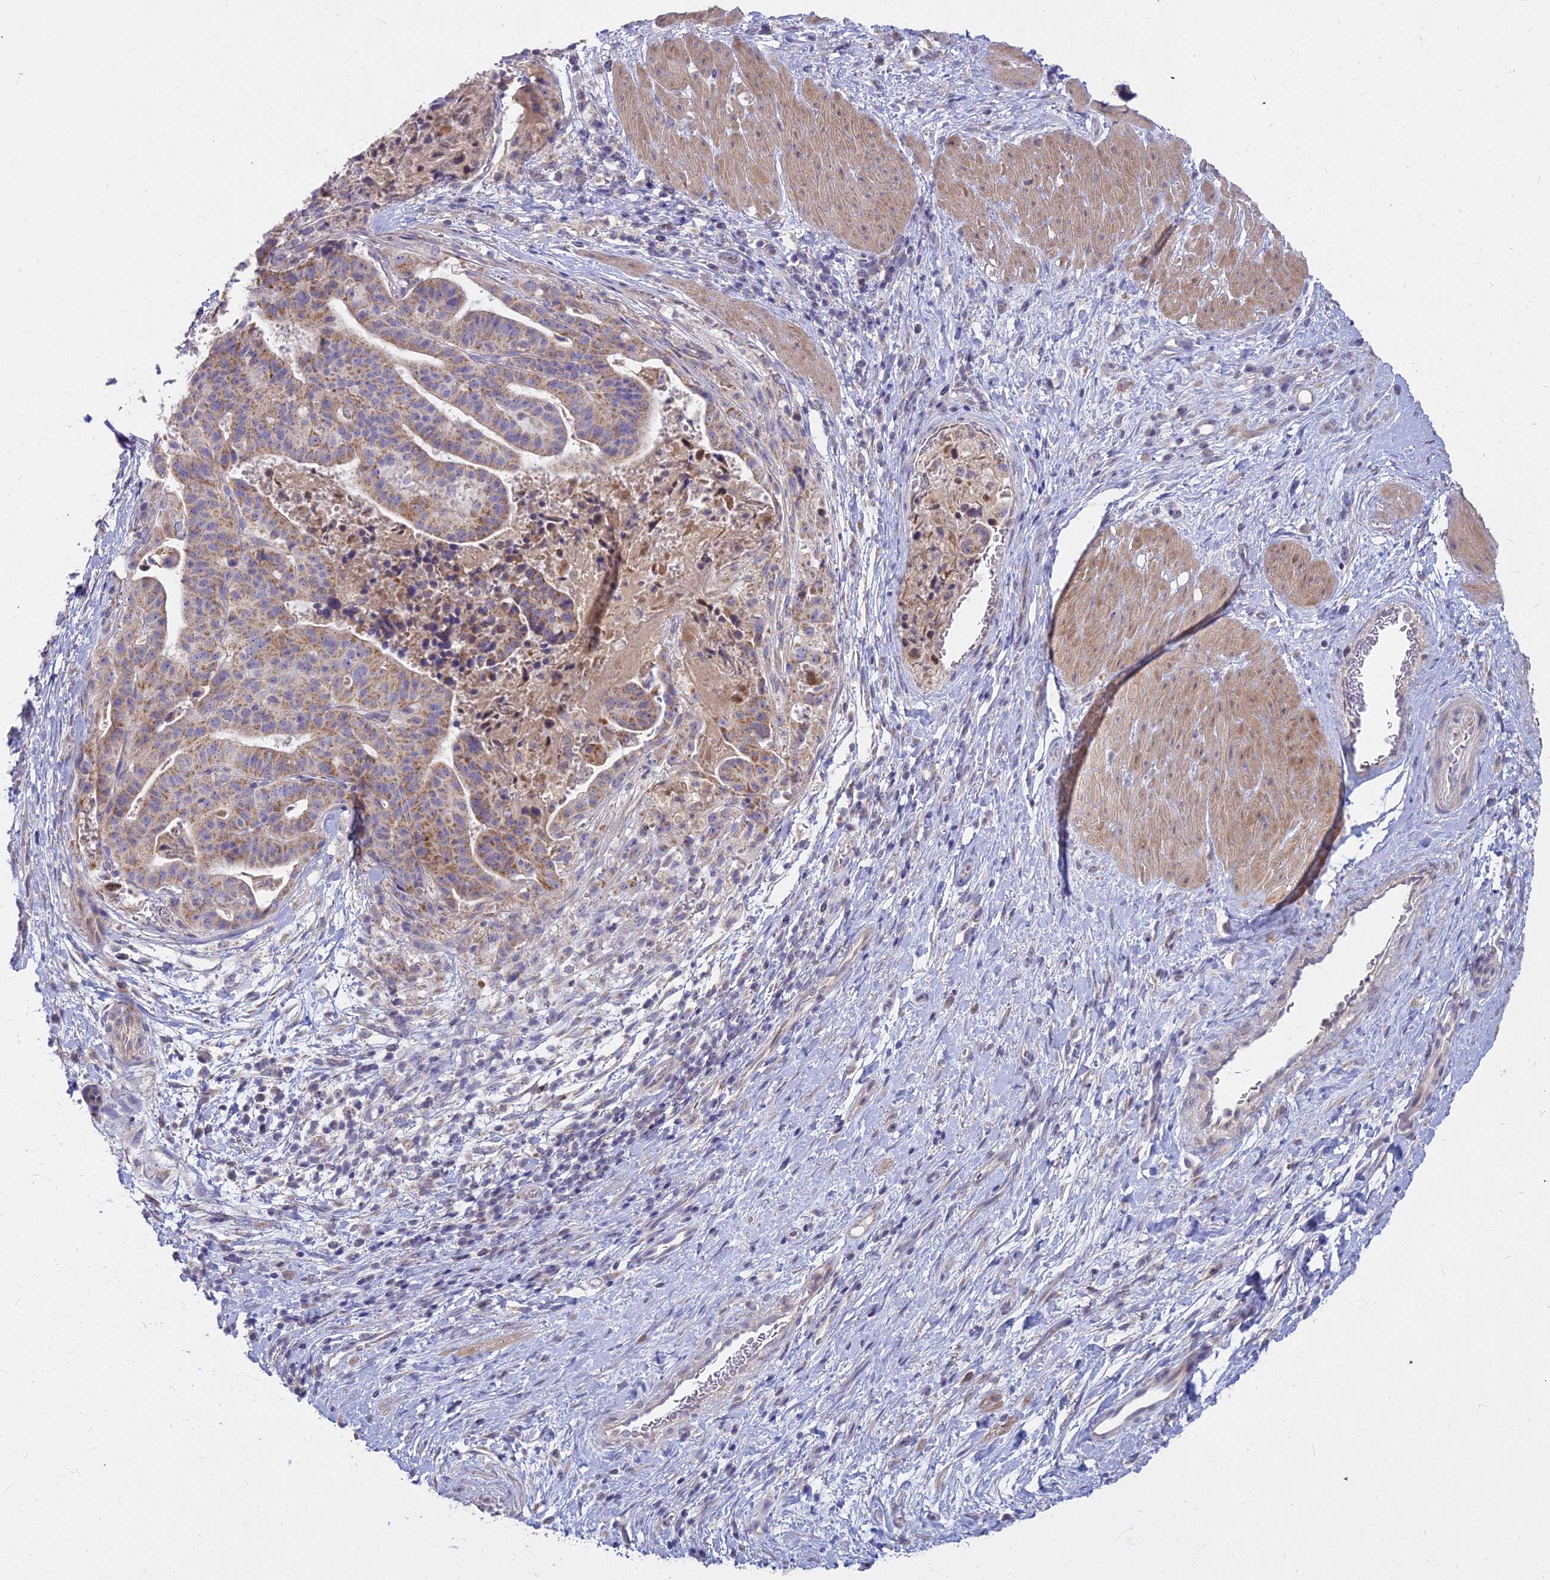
{"staining": {"intensity": "moderate", "quantity": ">75%", "location": "cytoplasmic/membranous"}, "tissue": "stomach cancer", "cell_type": "Tumor cells", "image_type": "cancer", "snomed": [{"axis": "morphology", "description": "Adenocarcinoma, NOS"}, {"axis": "topography", "description": "Stomach"}], "caption": "Immunohistochemical staining of human adenocarcinoma (stomach) demonstrates medium levels of moderate cytoplasmic/membranous positivity in about >75% of tumor cells. Nuclei are stained in blue.", "gene": "MICU2", "patient": {"sex": "male", "age": 48}}